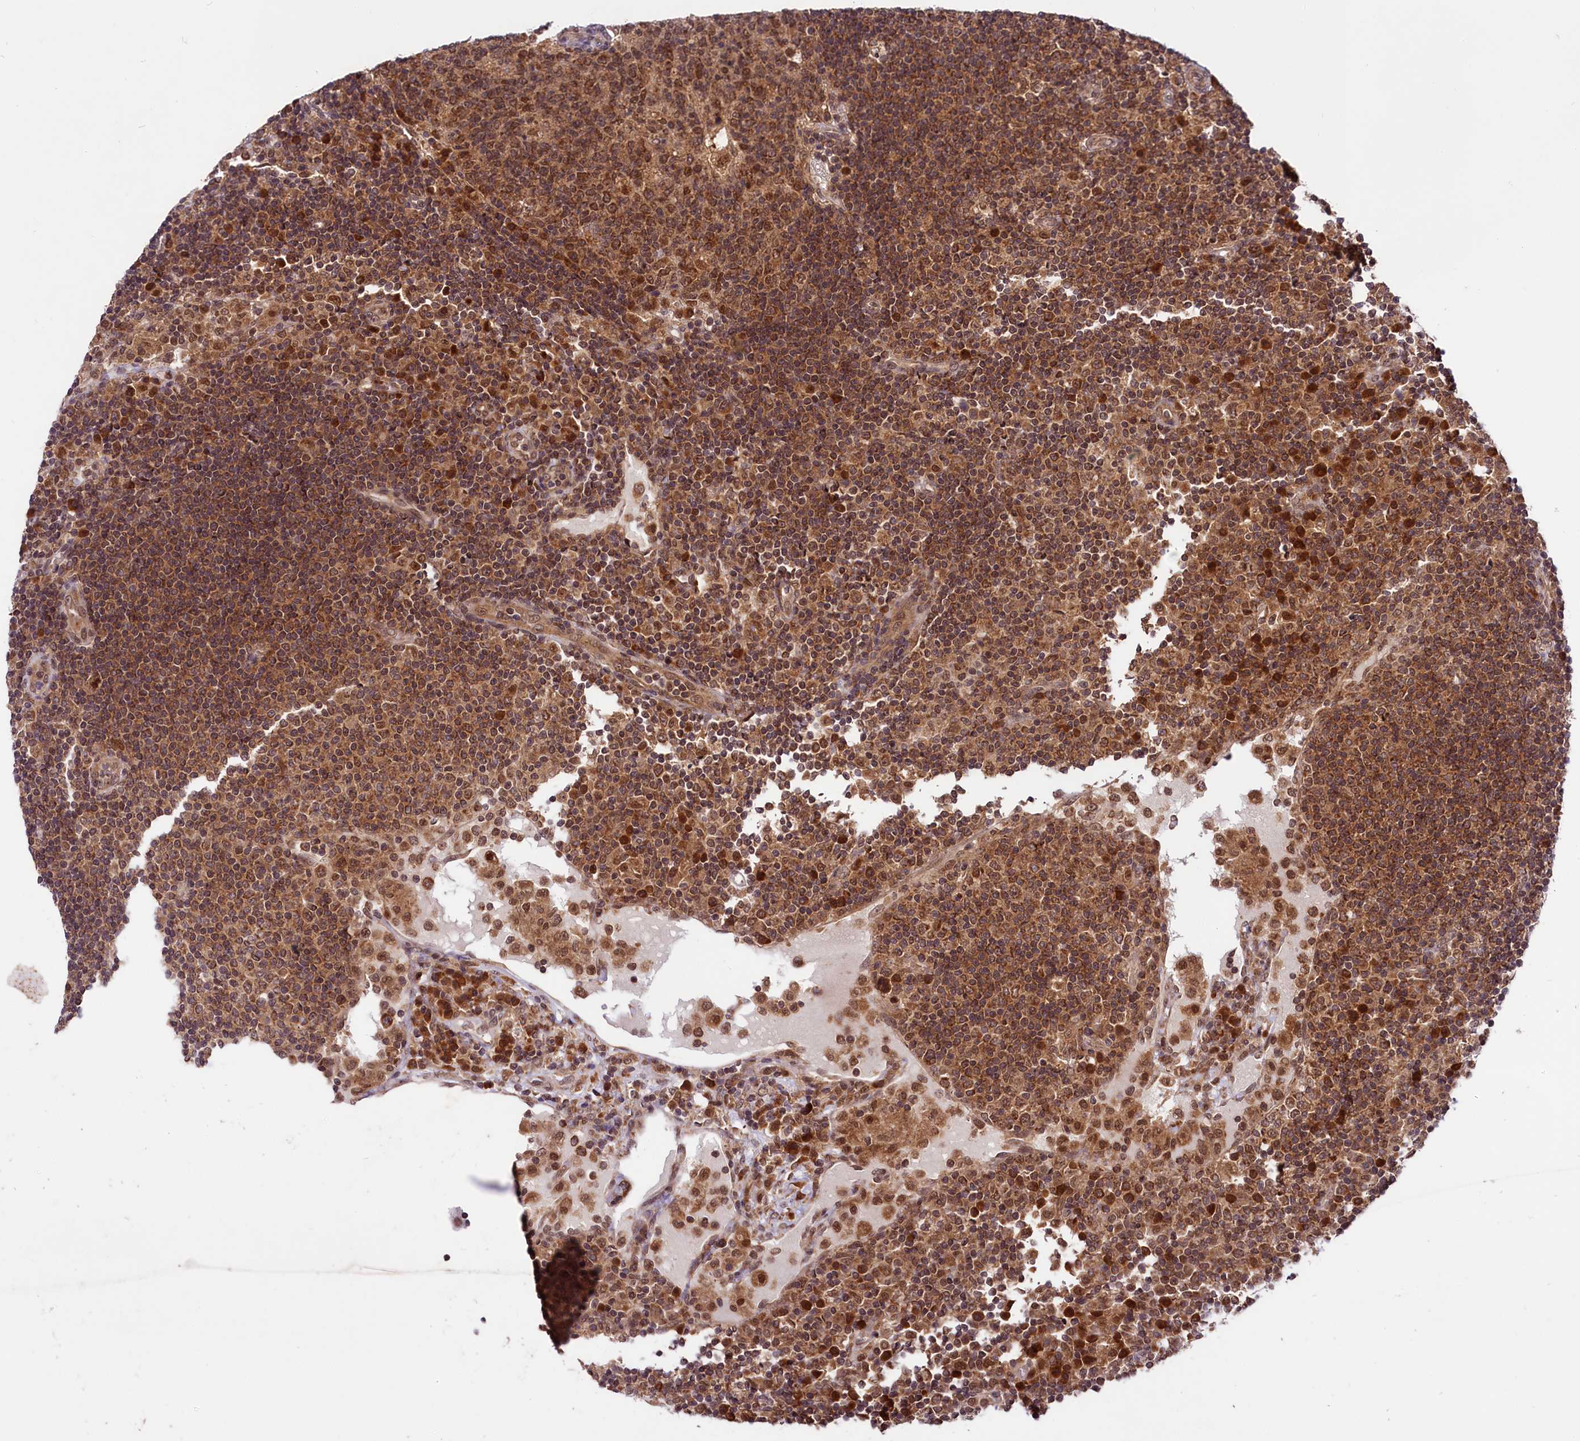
{"staining": {"intensity": "strong", "quantity": ">75%", "location": "cytoplasmic/membranous,nuclear"}, "tissue": "lymph node", "cell_type": "Germinal center cells", "image_type": "normal", "snomed": [{"axis": "morphology", "description": "Normal tissue, NOS"}, {"axis": "topography", "description": "Lymph node"}], "caption": "DAB immunohistochemical staining of normal human lymph node exhibits strong cytoplasmic/membranous,nuclear protein positivity in about >75% of germinal center cells. (DAB IHC, brown staining for protein, blue staining for nuclei).", "gene": "UBE3A", "patient": {"sex": "female", "age": 53}}